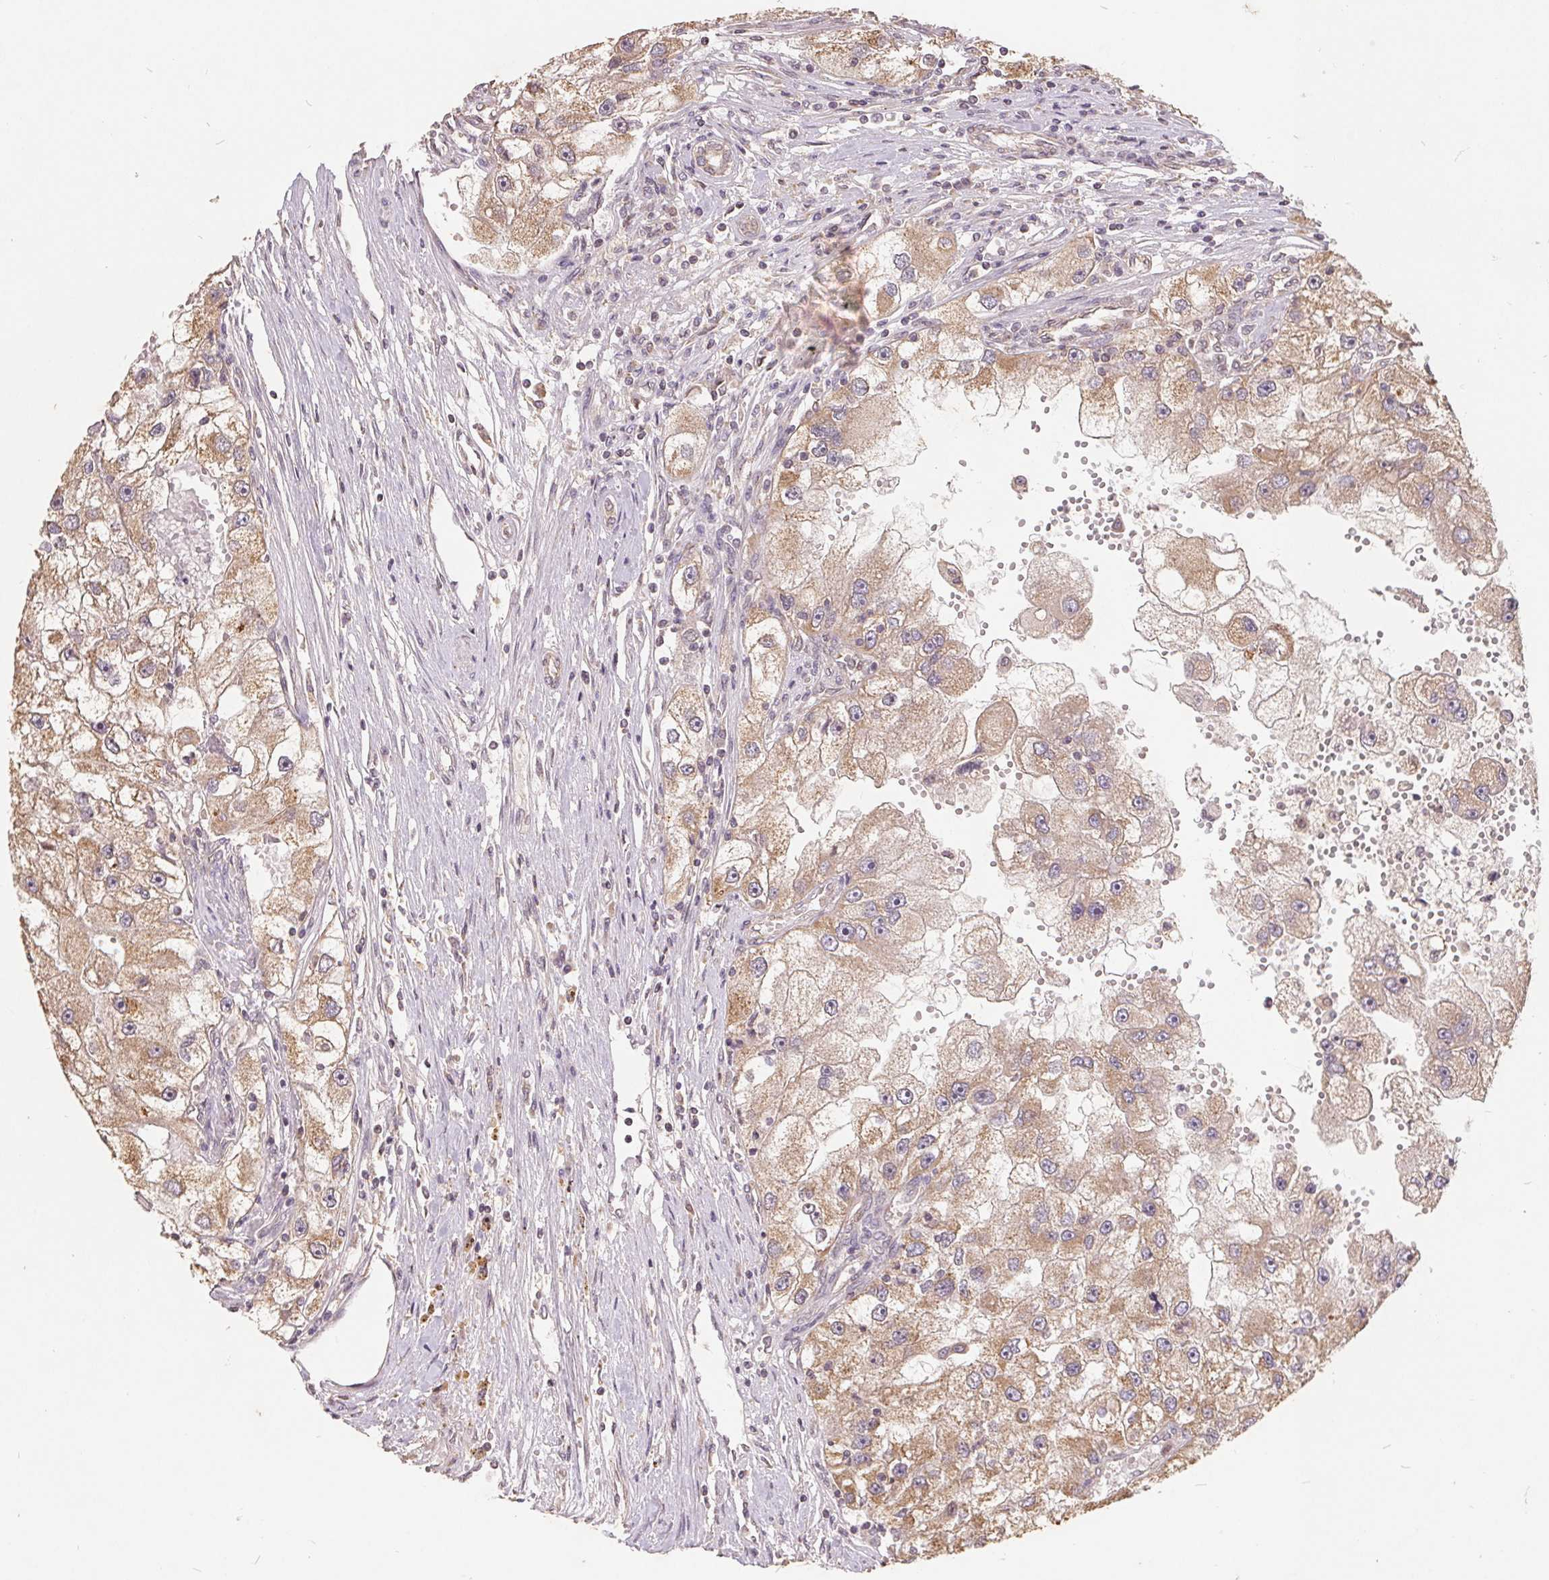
{"staining": {"intensity": "moderate", "quantity": ">75%", "location": "cytoplasmic/membranous"}, "tissue": "renal cancer", "cell_type": "Tumor cells", "image_type": "cancer", "snomed": [{"axis": "morphology", "description": "Adenocarcinoma, NOS"}, {"axis": "topography", "description": "Kidney"}], "caption": "Renal cancer (adenocarcinoma) tissue exhibits moderate cytoplasmic/membranous positivity in about >75% of tumor cells, visualized by immunohistochemistry.", "gene": "CDIPT", "patient": {"sex": "male", "age": 63}}